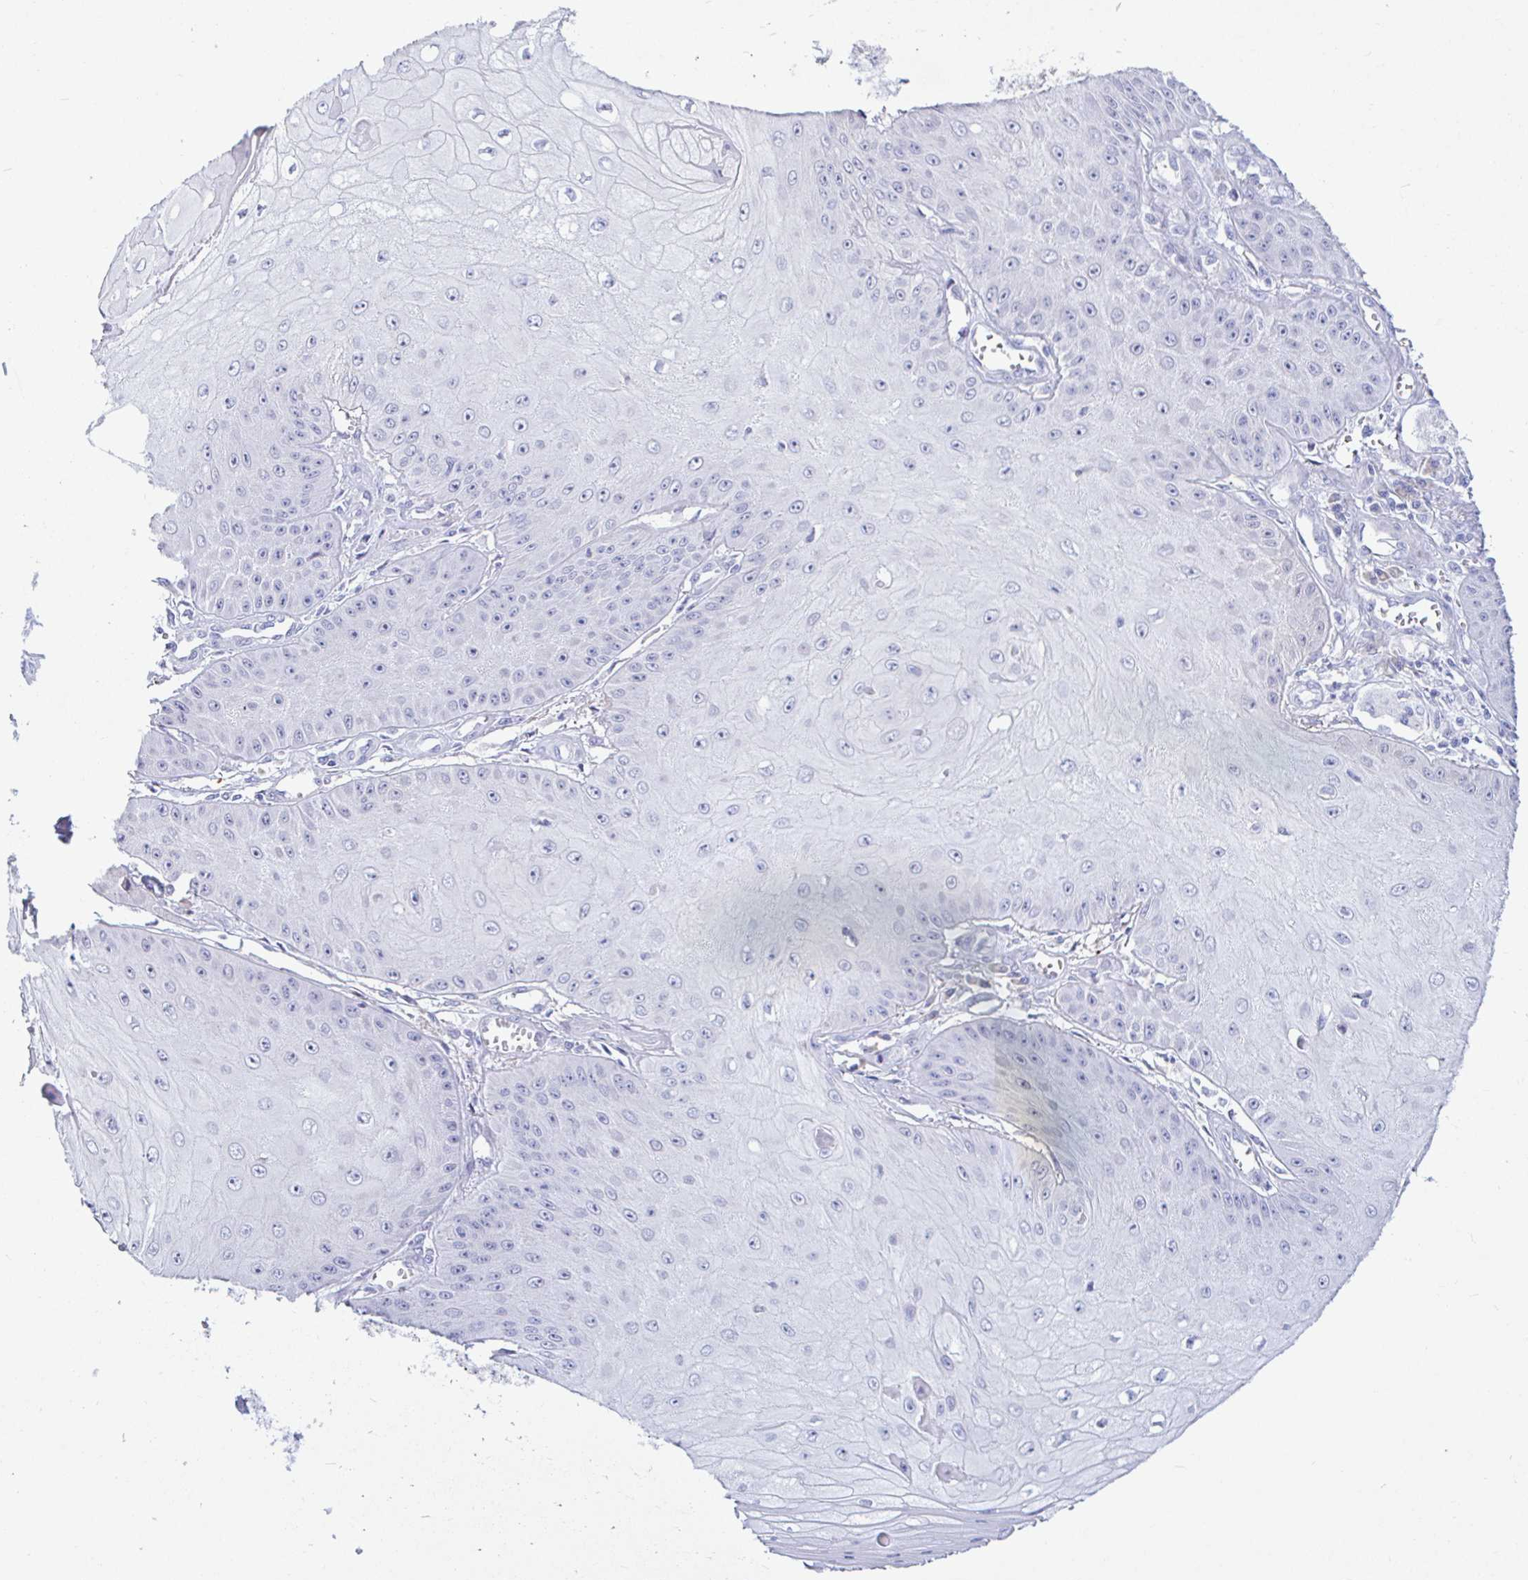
{"staining": {"intensity": "negative", "quantity": "none", "location": "none"}, "tissue": "skin cancer", "cell_type": "Tumor cells", "image_type": "cancer", "snomed": [{"axis": "morphology", "description": "Squamous cell carcinoma, NOS"}, {"axis": "topography", "description": "Skin"}], "caption": "A micrograph of squamous cell carcinoma (skin) stained for a protein exhibits no brown staining in tumor cells.", "gene": "NBPF3", "patient": {"sex": "male", "age": 70}}